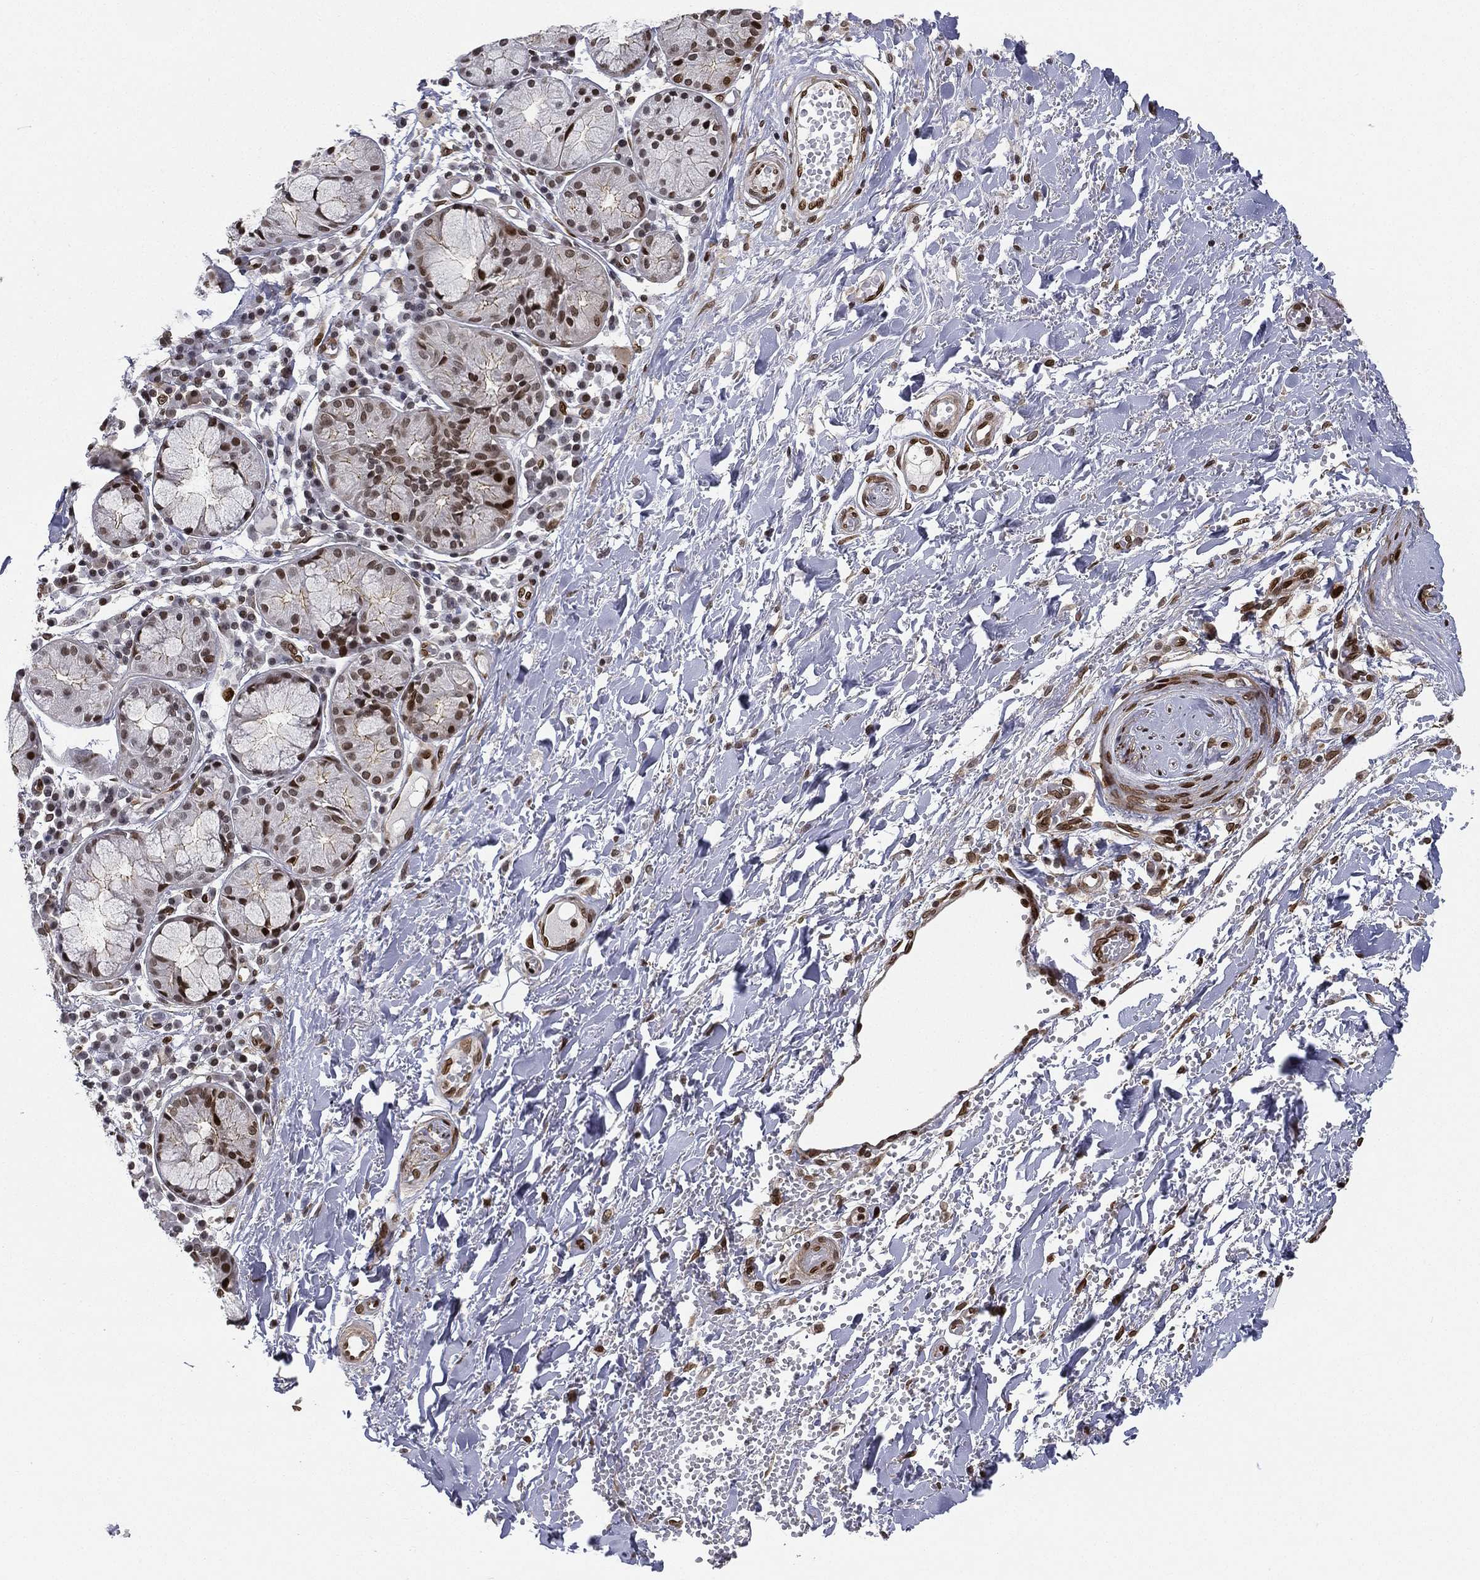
{"staining": {"intensity": "strong", "quantity": ">75%", "location": "nuclear"}, "tissue": "adipose tissue", "cell_type": "Adipocytes", "image_type": "normal", "snomed": [{"axis": "morphology", "description": "Normal tissue, NOS"}, {"axis": "topography", "description": "Cartilage tissue"}], "caption": "The photomicrograph demonstrates a brown stain indicating the presence of a protein in the nuclear of adipocytes in adipose tissue. Ihc stains the protein of interest in brown and the nuclei are stained blue.", "gene": "LMNB1", "patient": {"sex": "male", "age": 81}}